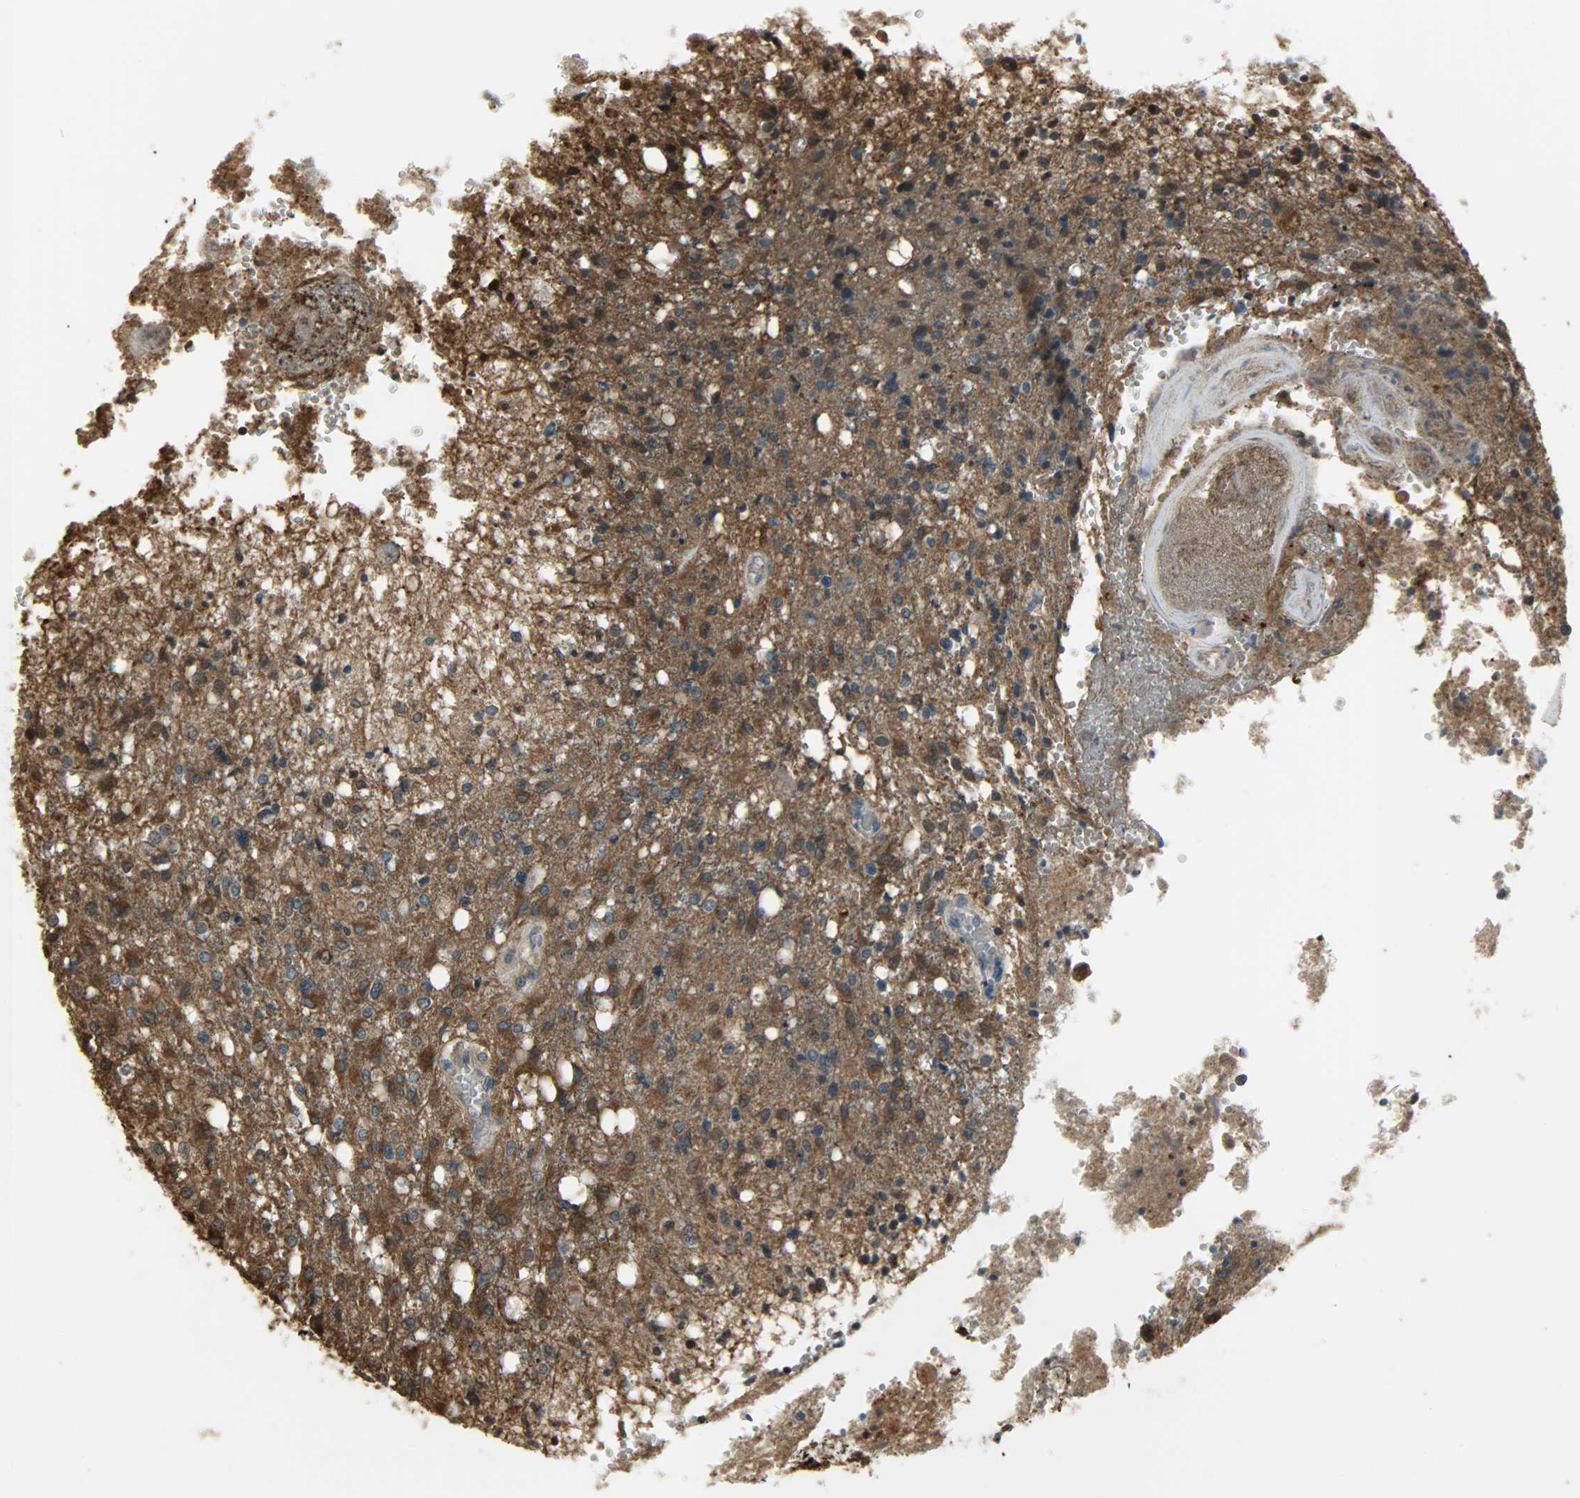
{"staining": {"intensity": "strong", "quantity": ">75%", "location": "cytoplasmic/membranous"}, "tissue": "glioma", "cell_type": "Tumor cells", "image_type": "cancer", "snomed": [{"axis": "morphology", "description": "Glioma, malignant, High grade"}, {"axis": "topography", "description": "Cerebral cortex"}], "caption": "Tumor cells reveal high levels of strong cytoplasmic/membranous positivity in about >75% of cells in human glioma.", "gene": "LDHB", "patient": {"sex": "male", "age": 76}}